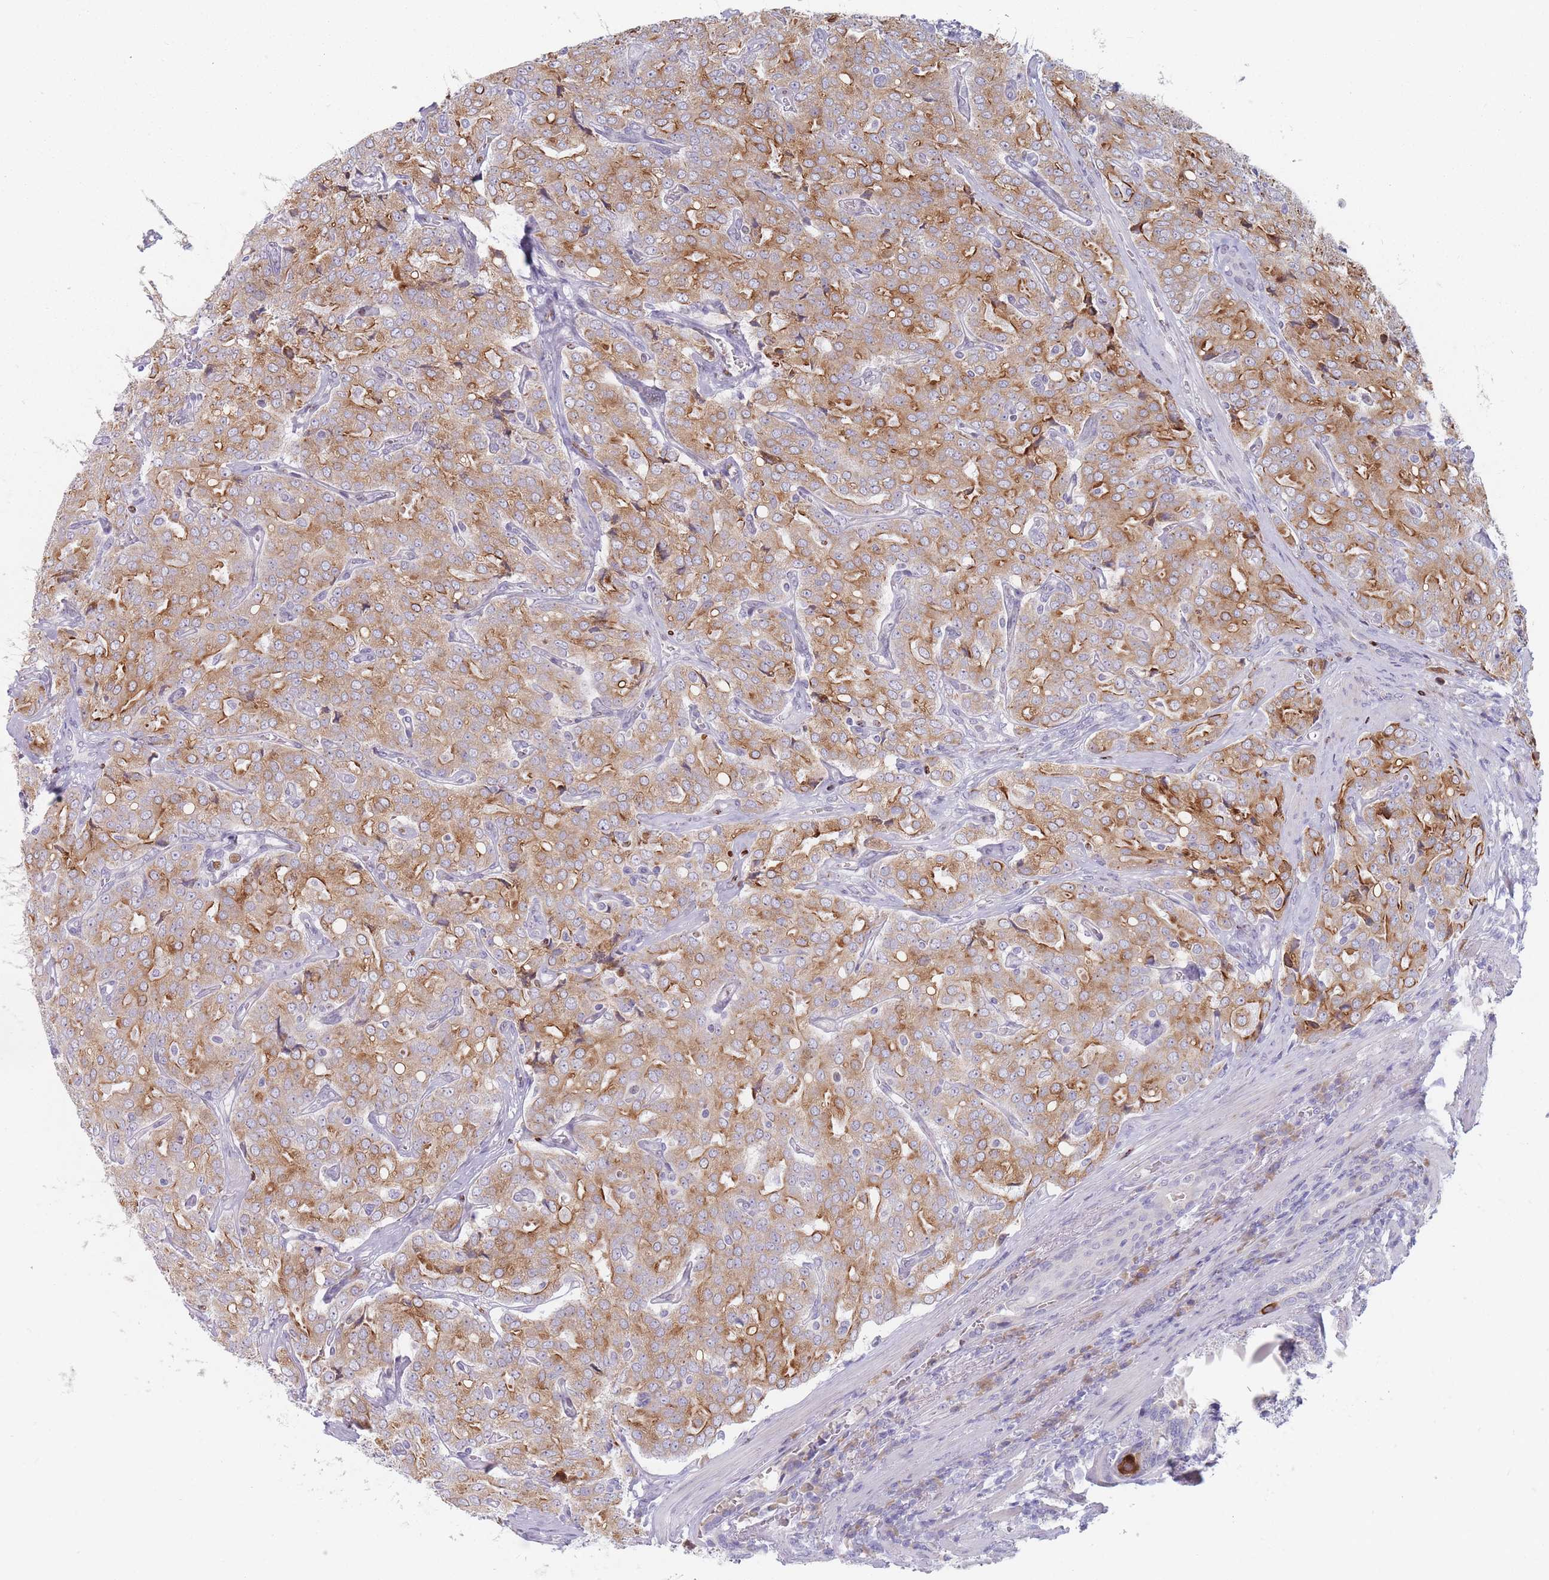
{"staining": {"intensity": "moderate", "quantity": ">75%", "location": "cytoplasmic/membranous"}, "tissue": "prostate cancer", "cell_type": "Tumor cells", "image_type": "cancer", "snomed": [{"axis": "morphology", "description": "Adenocarcinoma, High grade"}, {"axis": "topography", "description": "Prostate"}], "caption": "Immunohistochemistry (IHC) histopathology image of neoplastic tissue: prostate cancer stained using IHC reveals medium levels of moderate protein expression localized specifically in the cytoplasmic/membranous of tumor cells, appearing as a cytoplasmic/membranous brown color.", "gene": "SPATS1", "patient": {"sex": "male", "age": 68}}